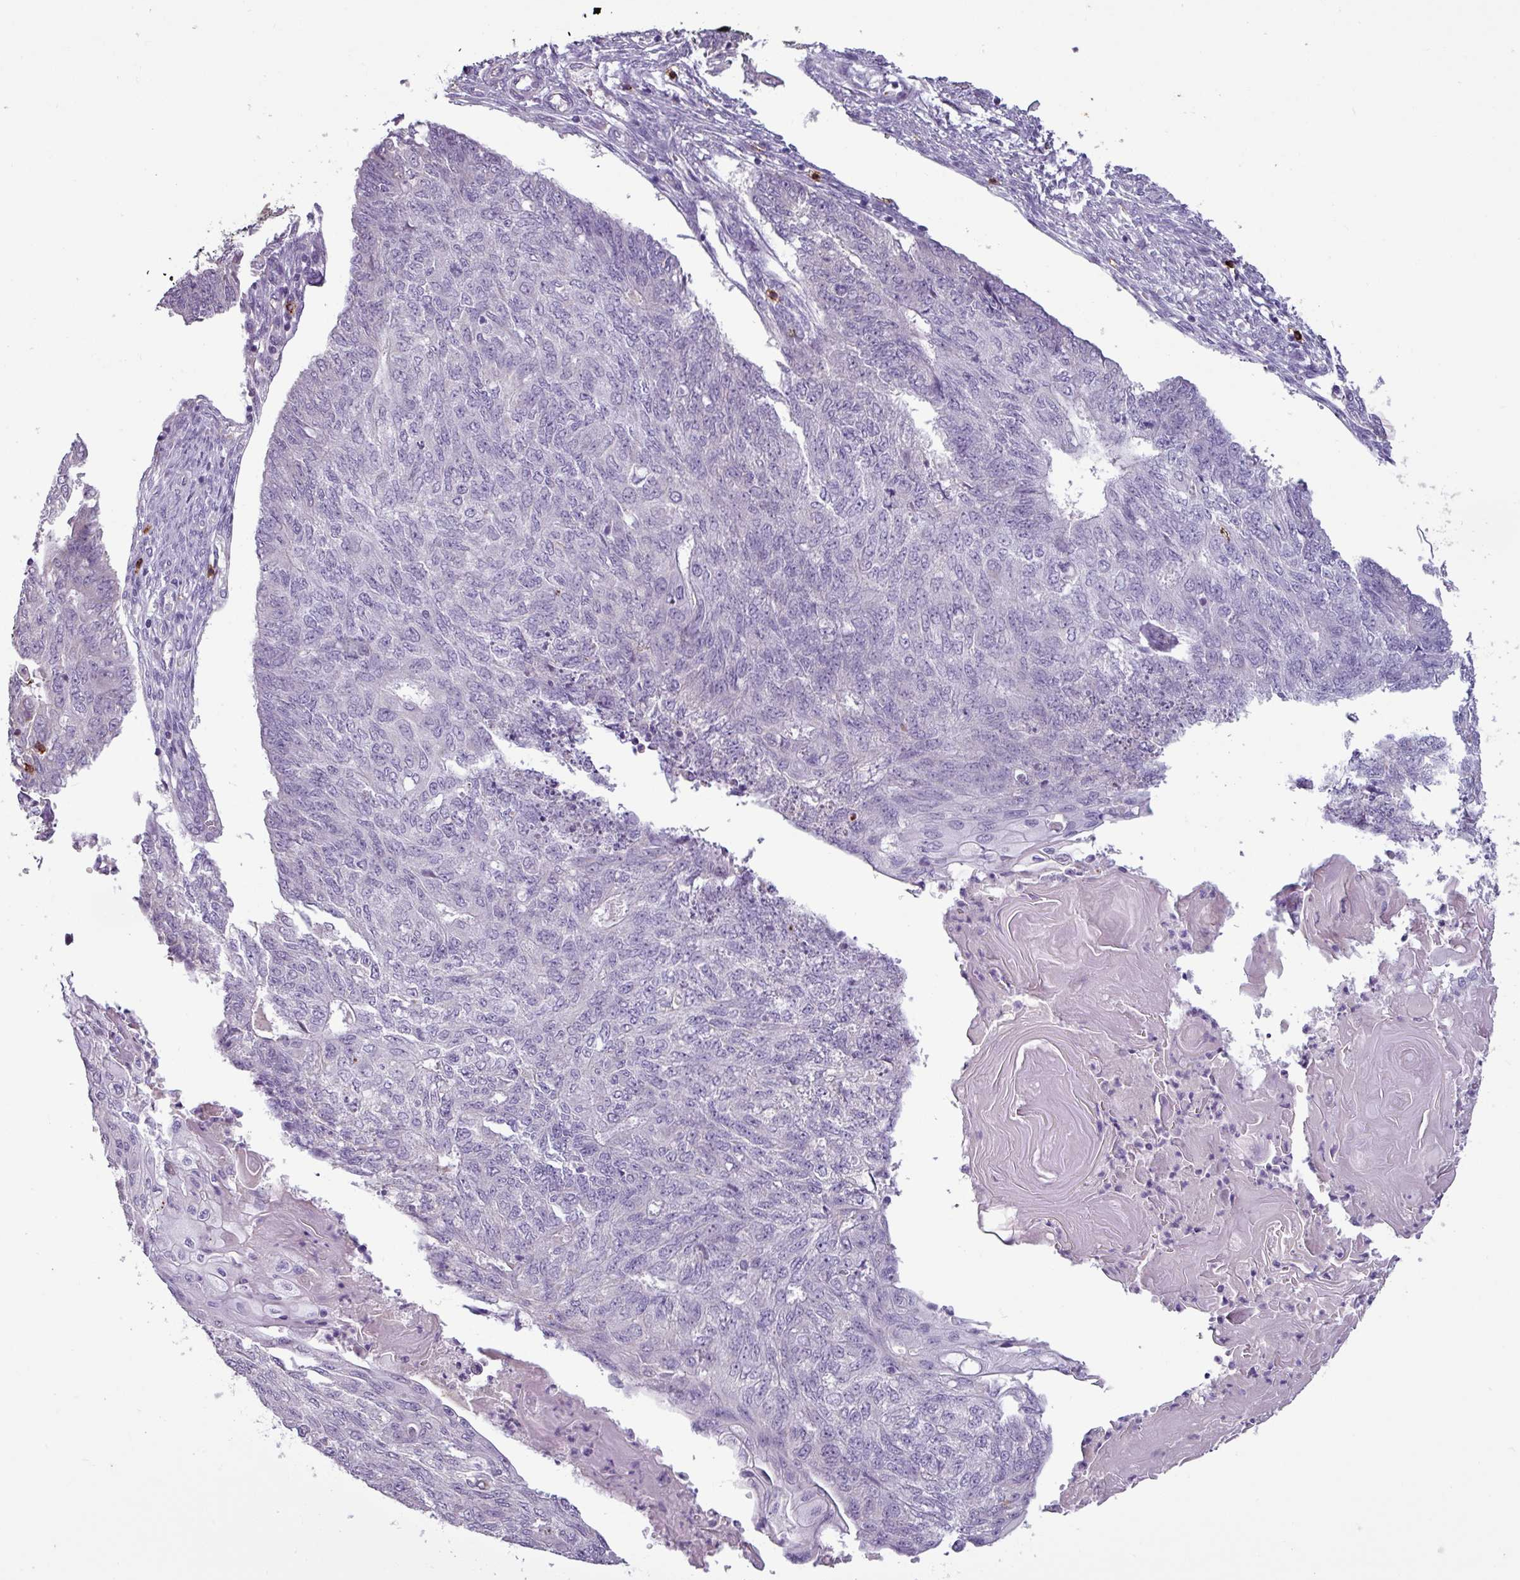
{"staining": {"intensity": "negative", "quantity": "none", "location": "none"}, "tissue": "endometrial cancer", "cell_type": "Tumor cells", "image_type": "cancer", "snomed": [{"axis": "morphology", "description": "Adenocarcinoma, NOS"}, {"axis": "topography", "description": "Endometrium"}], "caption": "A micrograph of human endometrial adenocarcinoma is negative for staining in tumor cells. (DAB immunohistochemistry visualized using brightfield microscopy, high magnification).", "gene": "CD8A", "patient": {"sex": "female", "age": 32}}